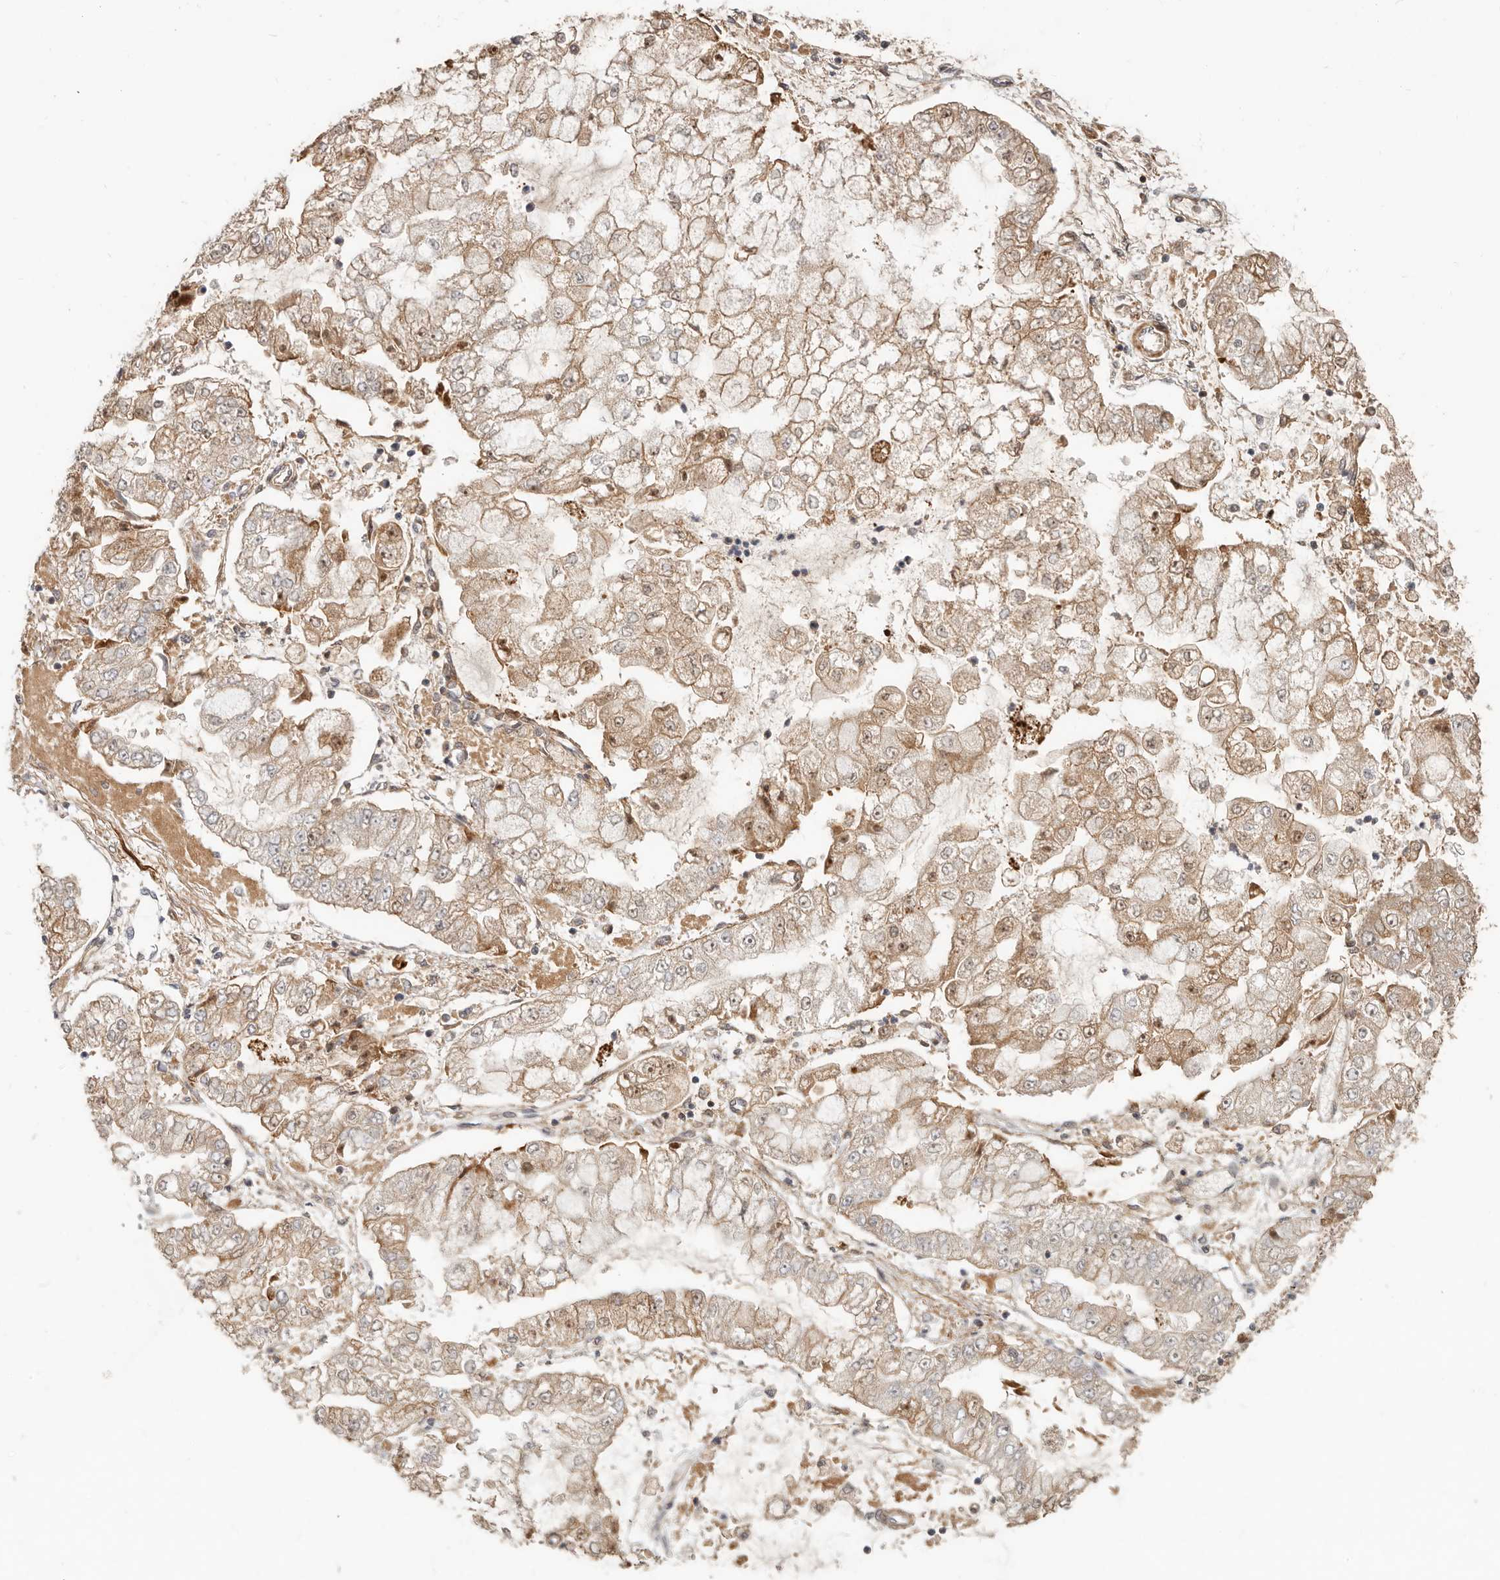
{"staining": {"intensity": "moderate", "quantity": "25%-75%", "location": "cytoplasmic/membranous"}, "tissue": "stomach cancer", "cell_type": "Tumor cells", "image_type": "cancer", "snomed": [{"axis": "morphology", "description": "Adenocarcinoma, NOS"}, {"axis": "topography", "description": "Stomach"}], "caption": "Human stomach cancer stained with a protein marker exhibits moderate staining in tumor cells.", "gene": "MTFR2", "patient": {"sex": "male", "age": 76}}